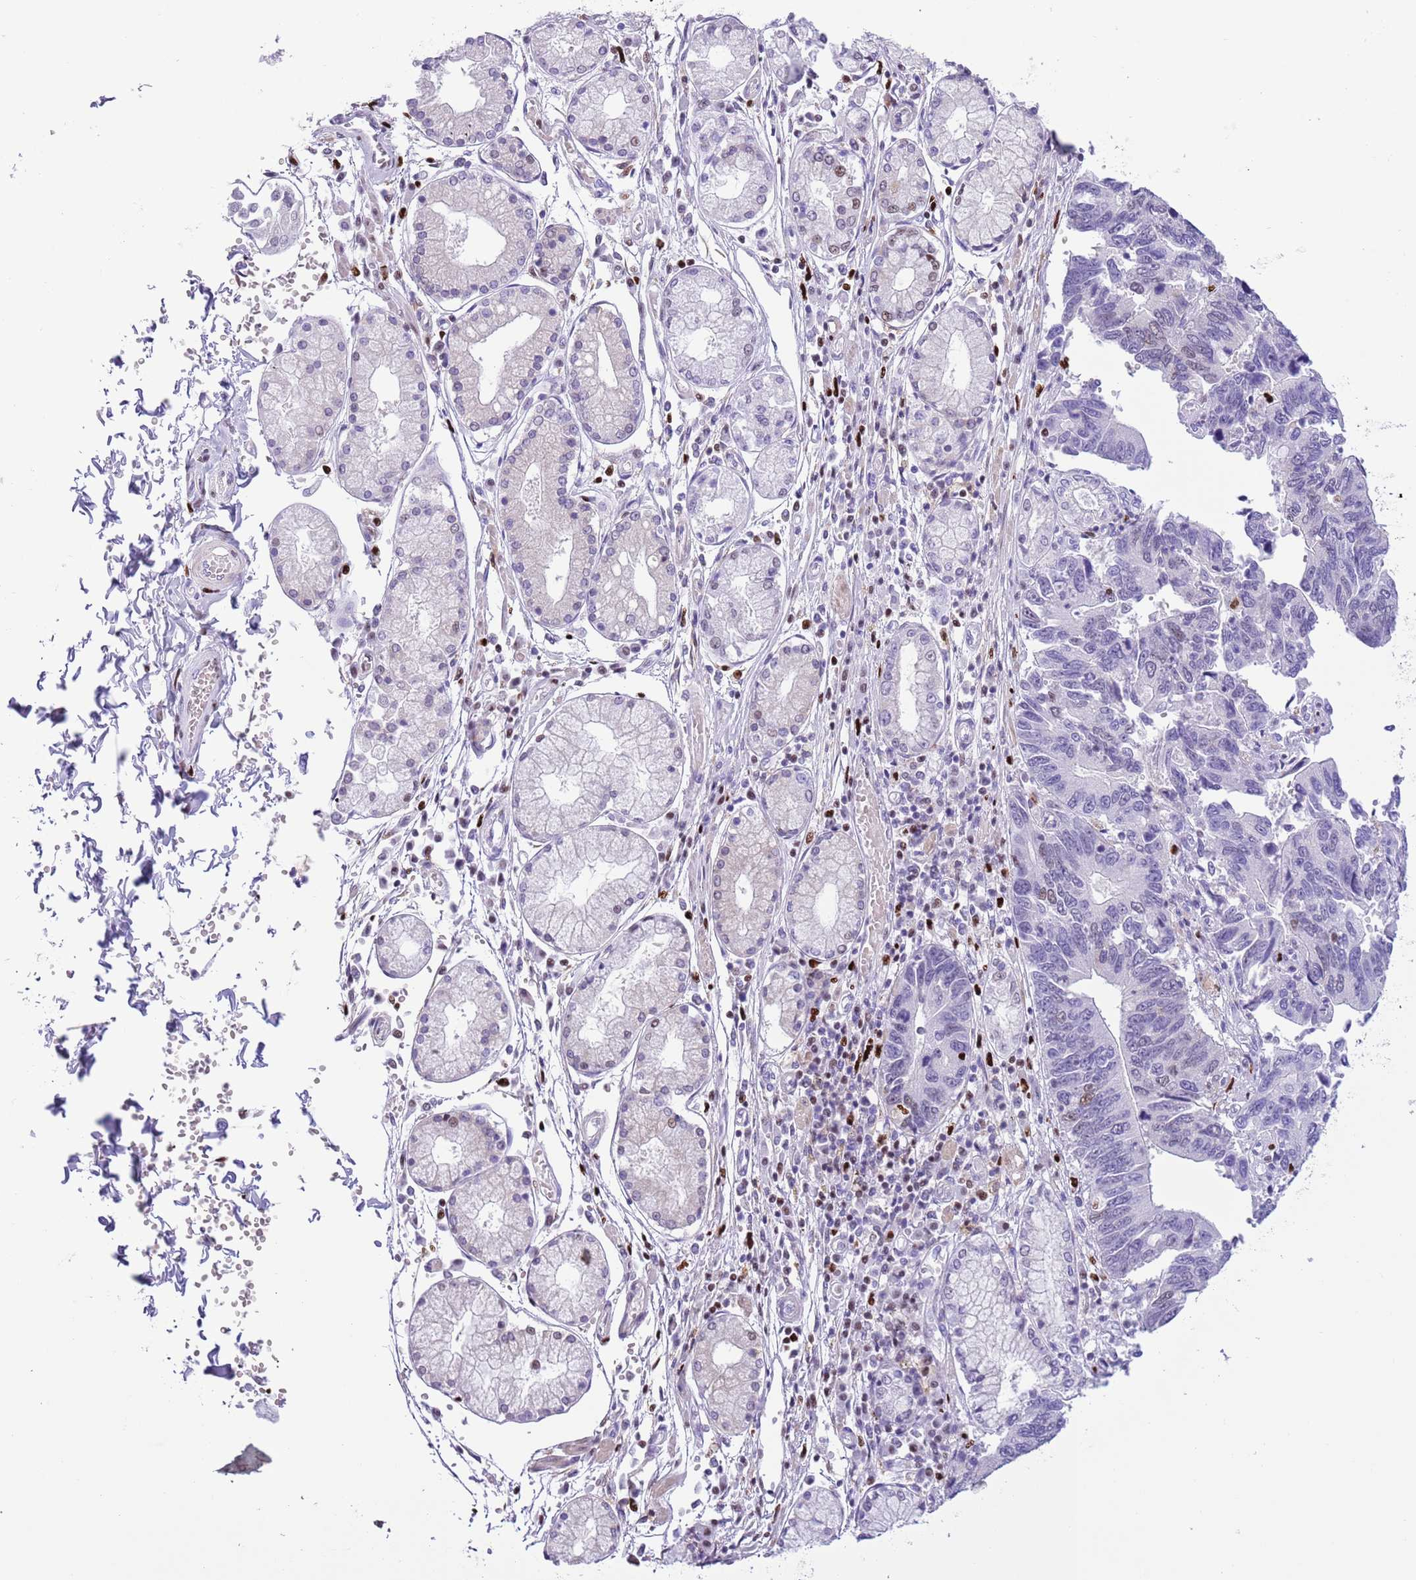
{"staining": {"intensity": "weak", "quantity": "<25%", "location": "nuclear"}, "tissue": "stomach cancer", "cell_type": "Tumor cells", "image_type": "cancer", "snomed": [{"axis": "morphology", "description": "Adenocarcinoma, NOS"}, {"axis": "topography", "description": "Stomach"}], "caption": "Stomach cancer (adenocarcinoma) was stained to show a protein in brown. There is no significant staining in tumor cells. Brightfield microscopy of immunohistochemistry stained with DAB (3,3'-diaminobenzidine) (brown) and hematoxylin (blue), captured at high magnification.", "gene": "SLC7A14", "patient": {"sex": "male", "age": 59}}